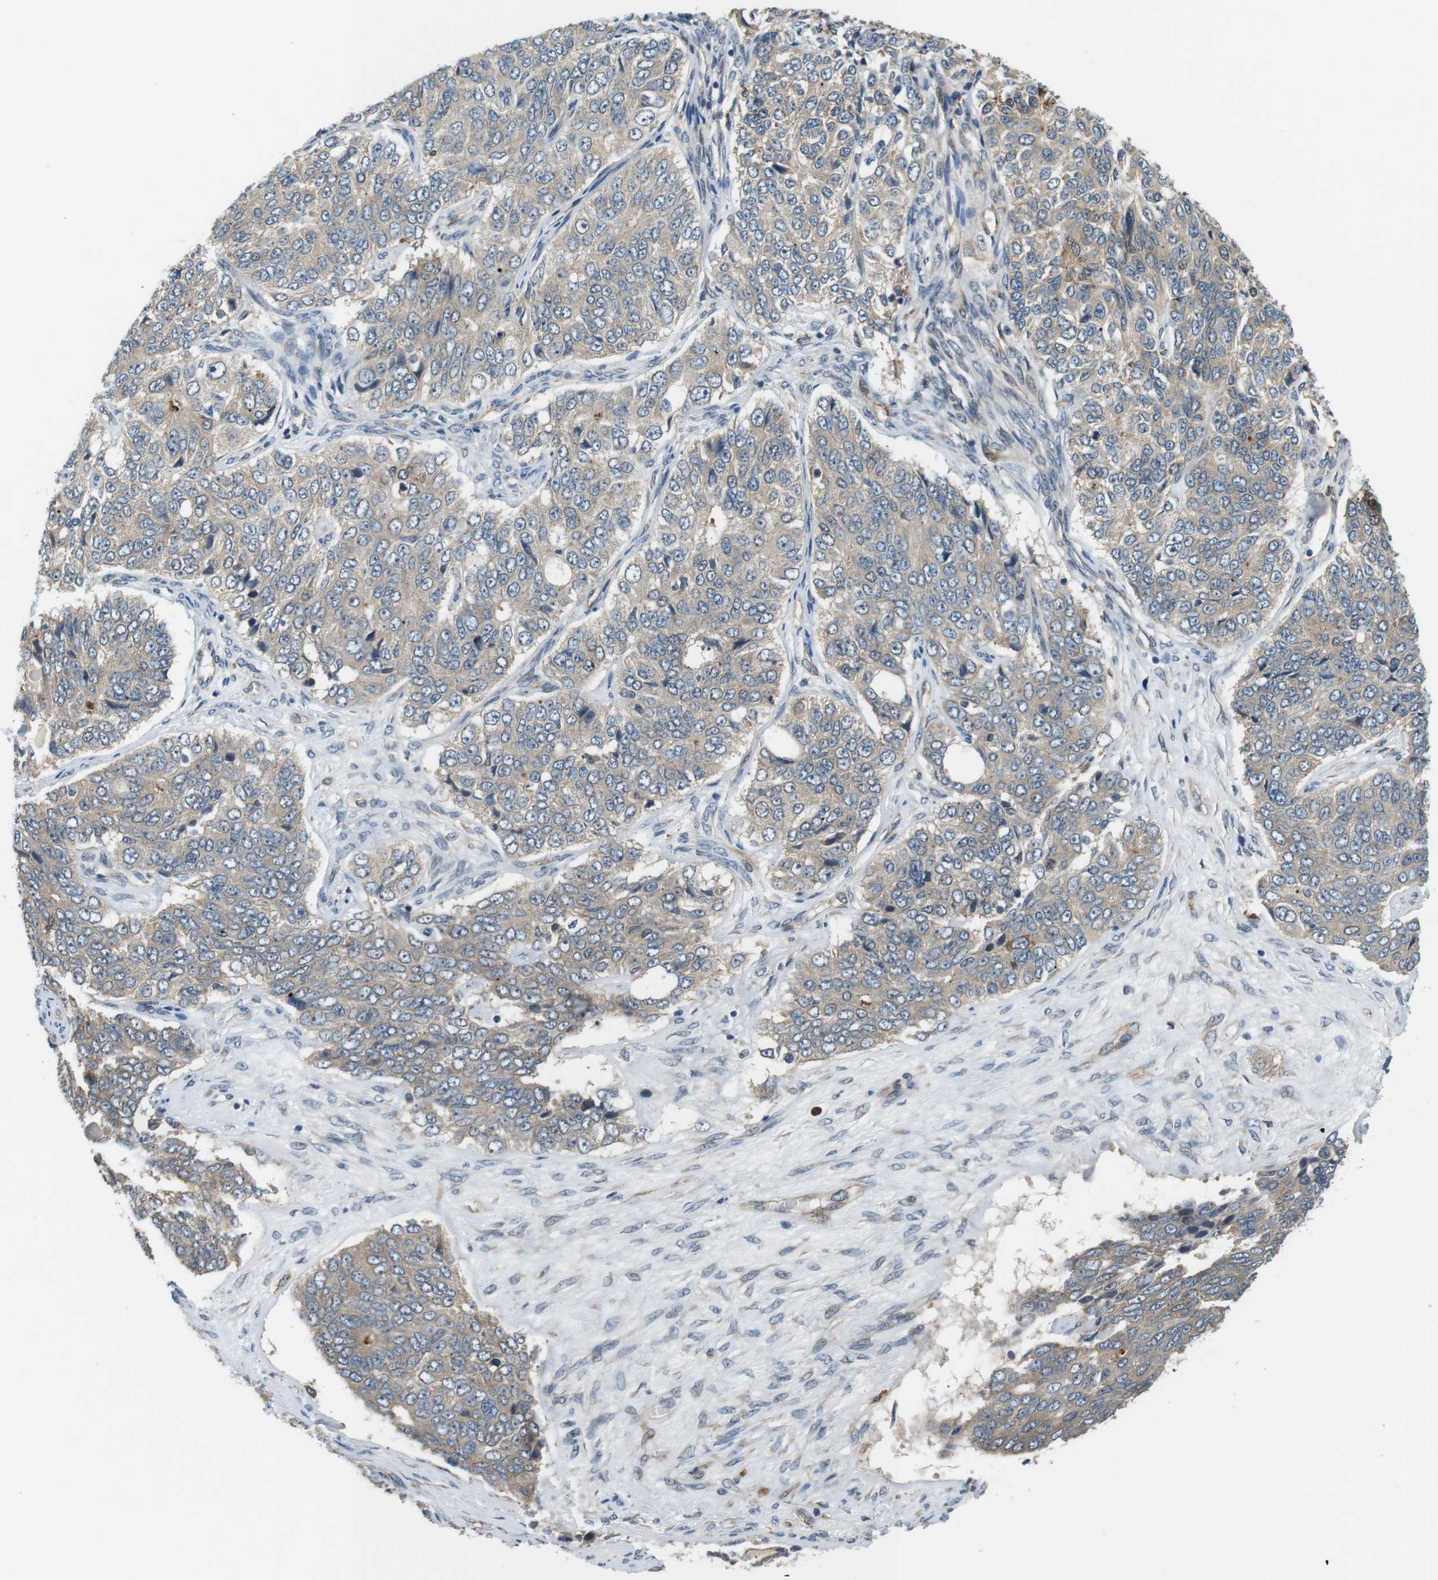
{"staining": {"intensity": "negative", "quantity": "none", "location": "none"}, "tissue": "ovarian cancer", "cell_type": "Tumor cells", "image_type": "cancer", "snomed": [{"axis": "morphology", "description": "Carcinoma, endometroid"}, {"axis": "topography", "description": "Ovary"}], "caption": "This micrograph is of ovarian cancer (endometroid carcinoma) stained with IHC to label a protein in brown with the nuclei are counter-stained blue. There is no expression in tumor cells.", "gene": "PALD1", "patient": {"sex": "female", "age": 51}}